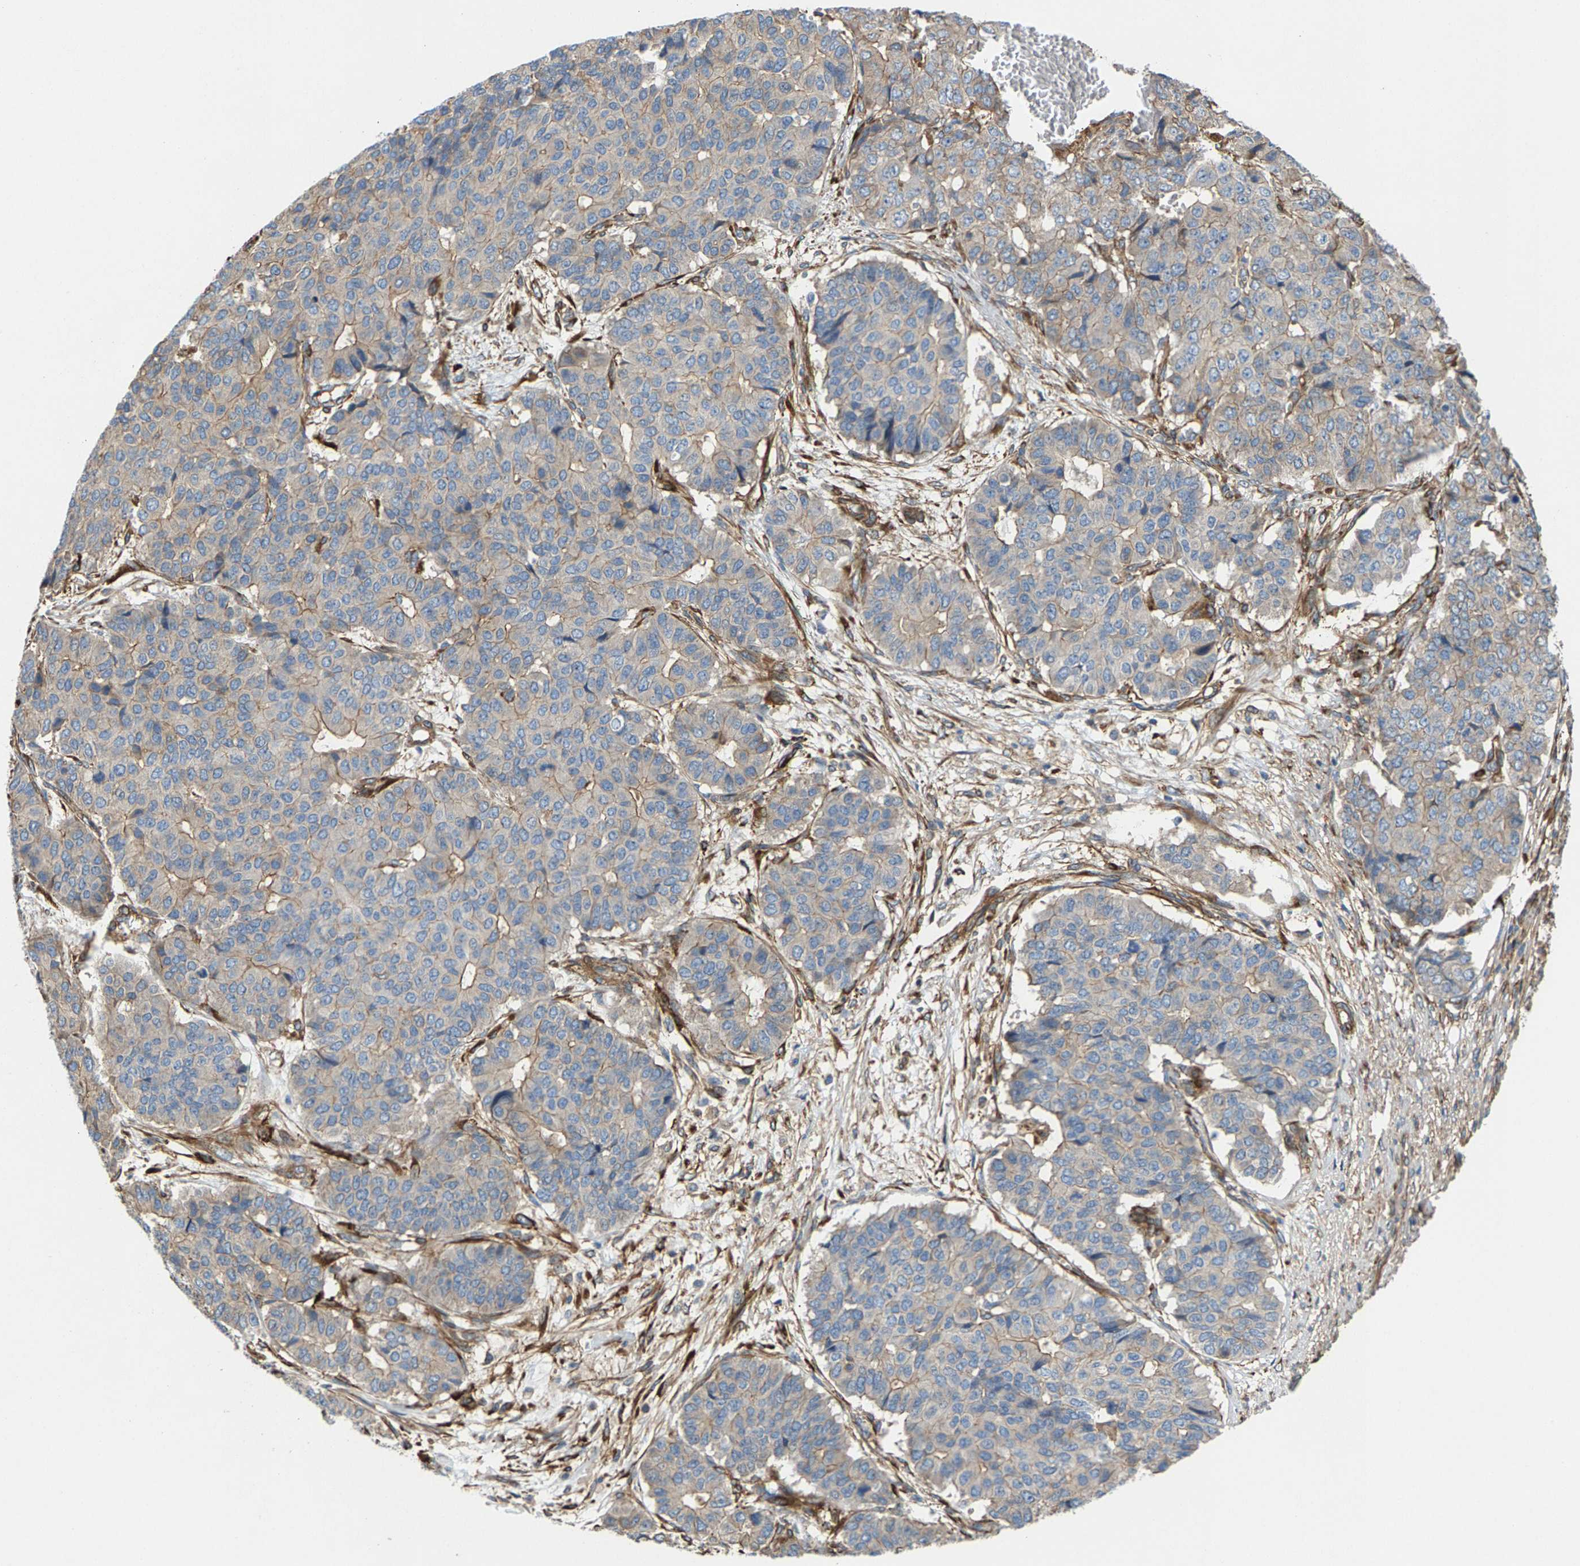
{"staining": {"intensity": "weak", "quantity": "<25%", "location": "cytoplasmic/membranous"}, "tissue": "pancreatic cancer", "cell_type": "Tumor cells", "image_type": "cancer", "snomed": [{"axis": "morphology", "description": "Adenocarcinoma, NOS"}, {"axis": "topography", "description": "Pancreas"}], "caption": "Tumor cells show no significant protein expression in adenocarcinoma (pancreatic). (Brightfield microscopy of DAB immunohistochemistry (IHC) at high magnification).", "gene": "PDCL", "patient": {"sex": "male", "age": 50}}